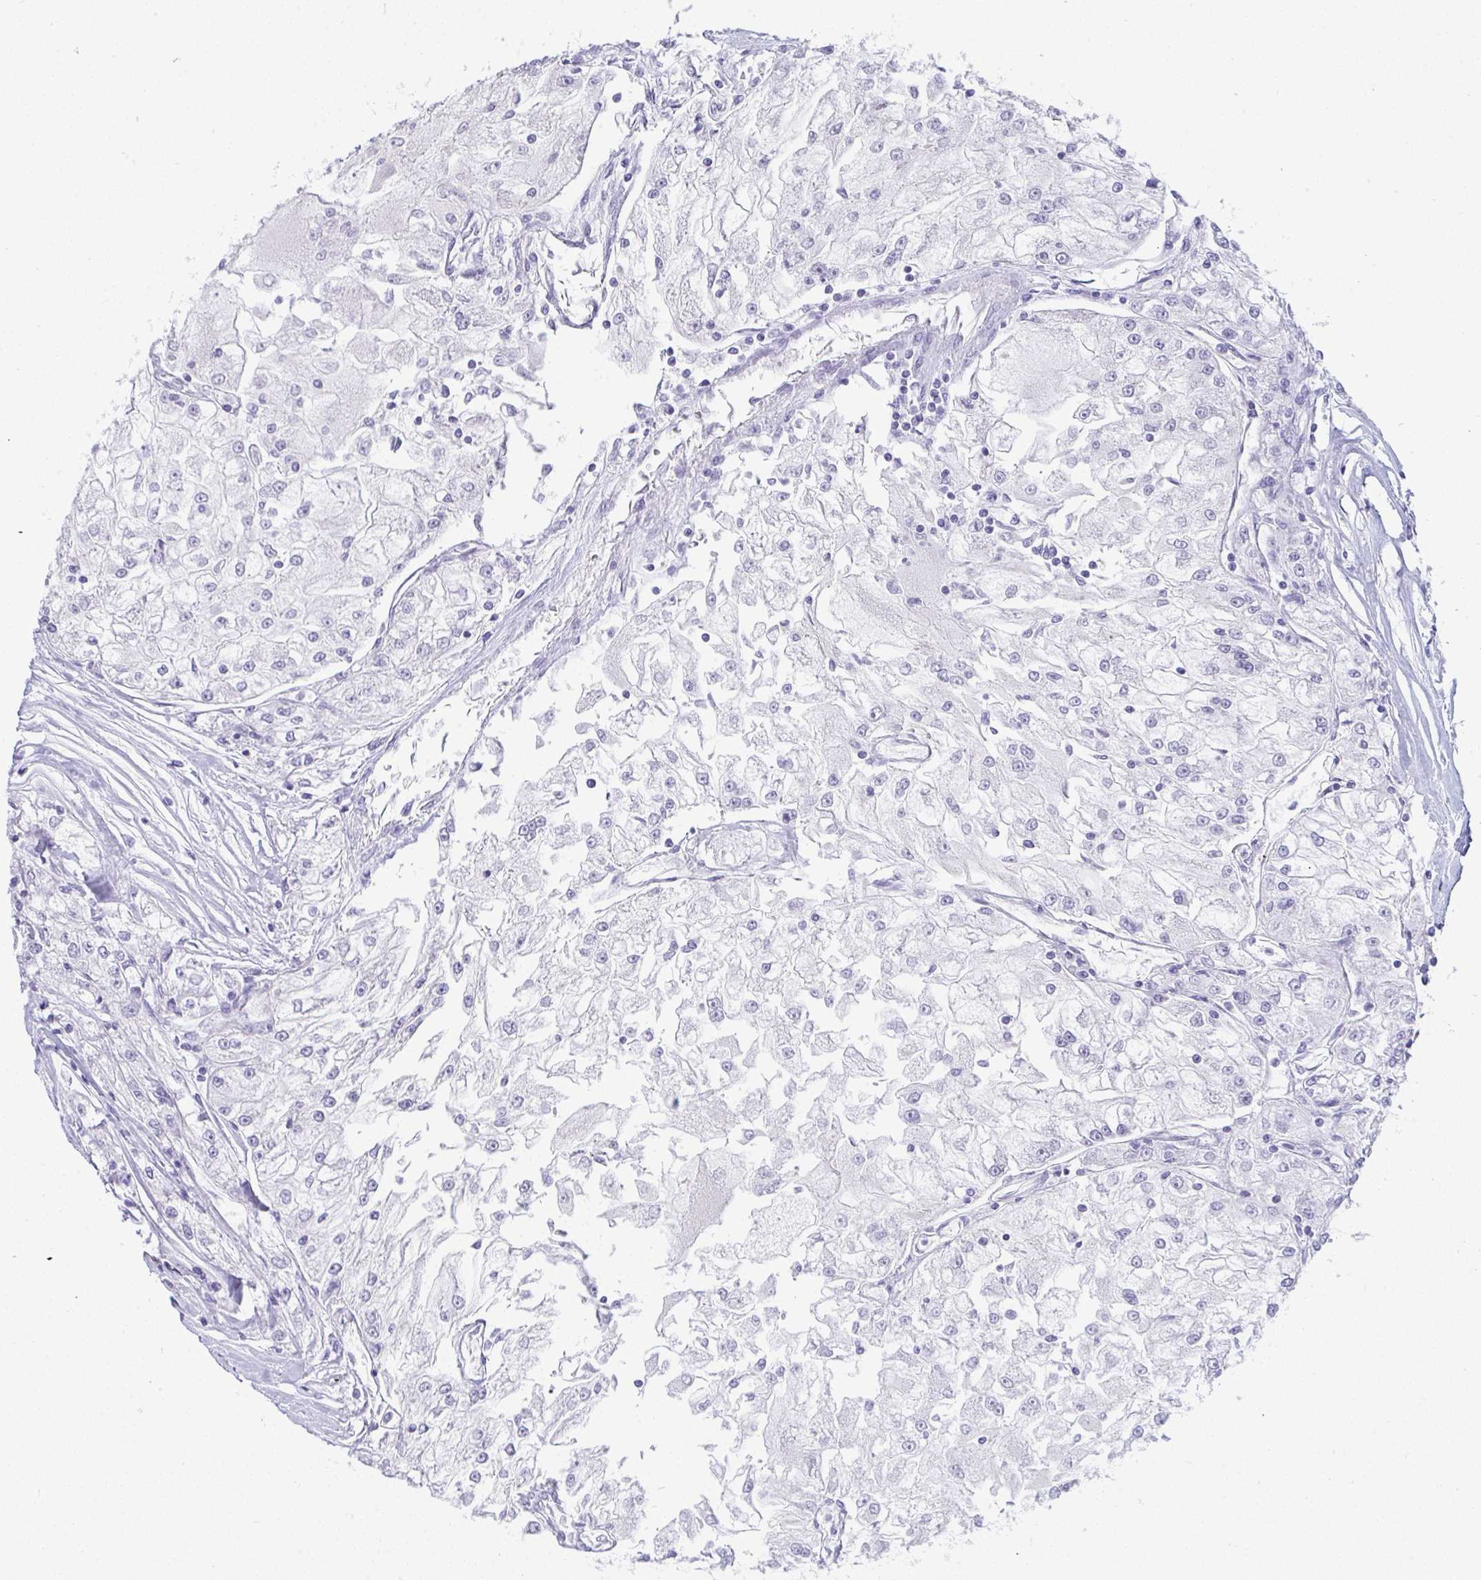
{"staining": {"intensity": "negative", "quantity": "none", "location": "none"}, "tissue": "renal cancer", "cell_type": "Tumor cells", "image_type": "cancer", "snomed": [{"axis": "morphology", "description": "Adenocarcinoma, NOS"}, {"axis": "topography", "description": "Kidney"}], "caption": "Immunohistochemistry (IHC) of renal adenocarcinoma reveals no positivity in tumor cells.", "gene": "PRDM9", "patient": {"sex": "female", "age": 72}}